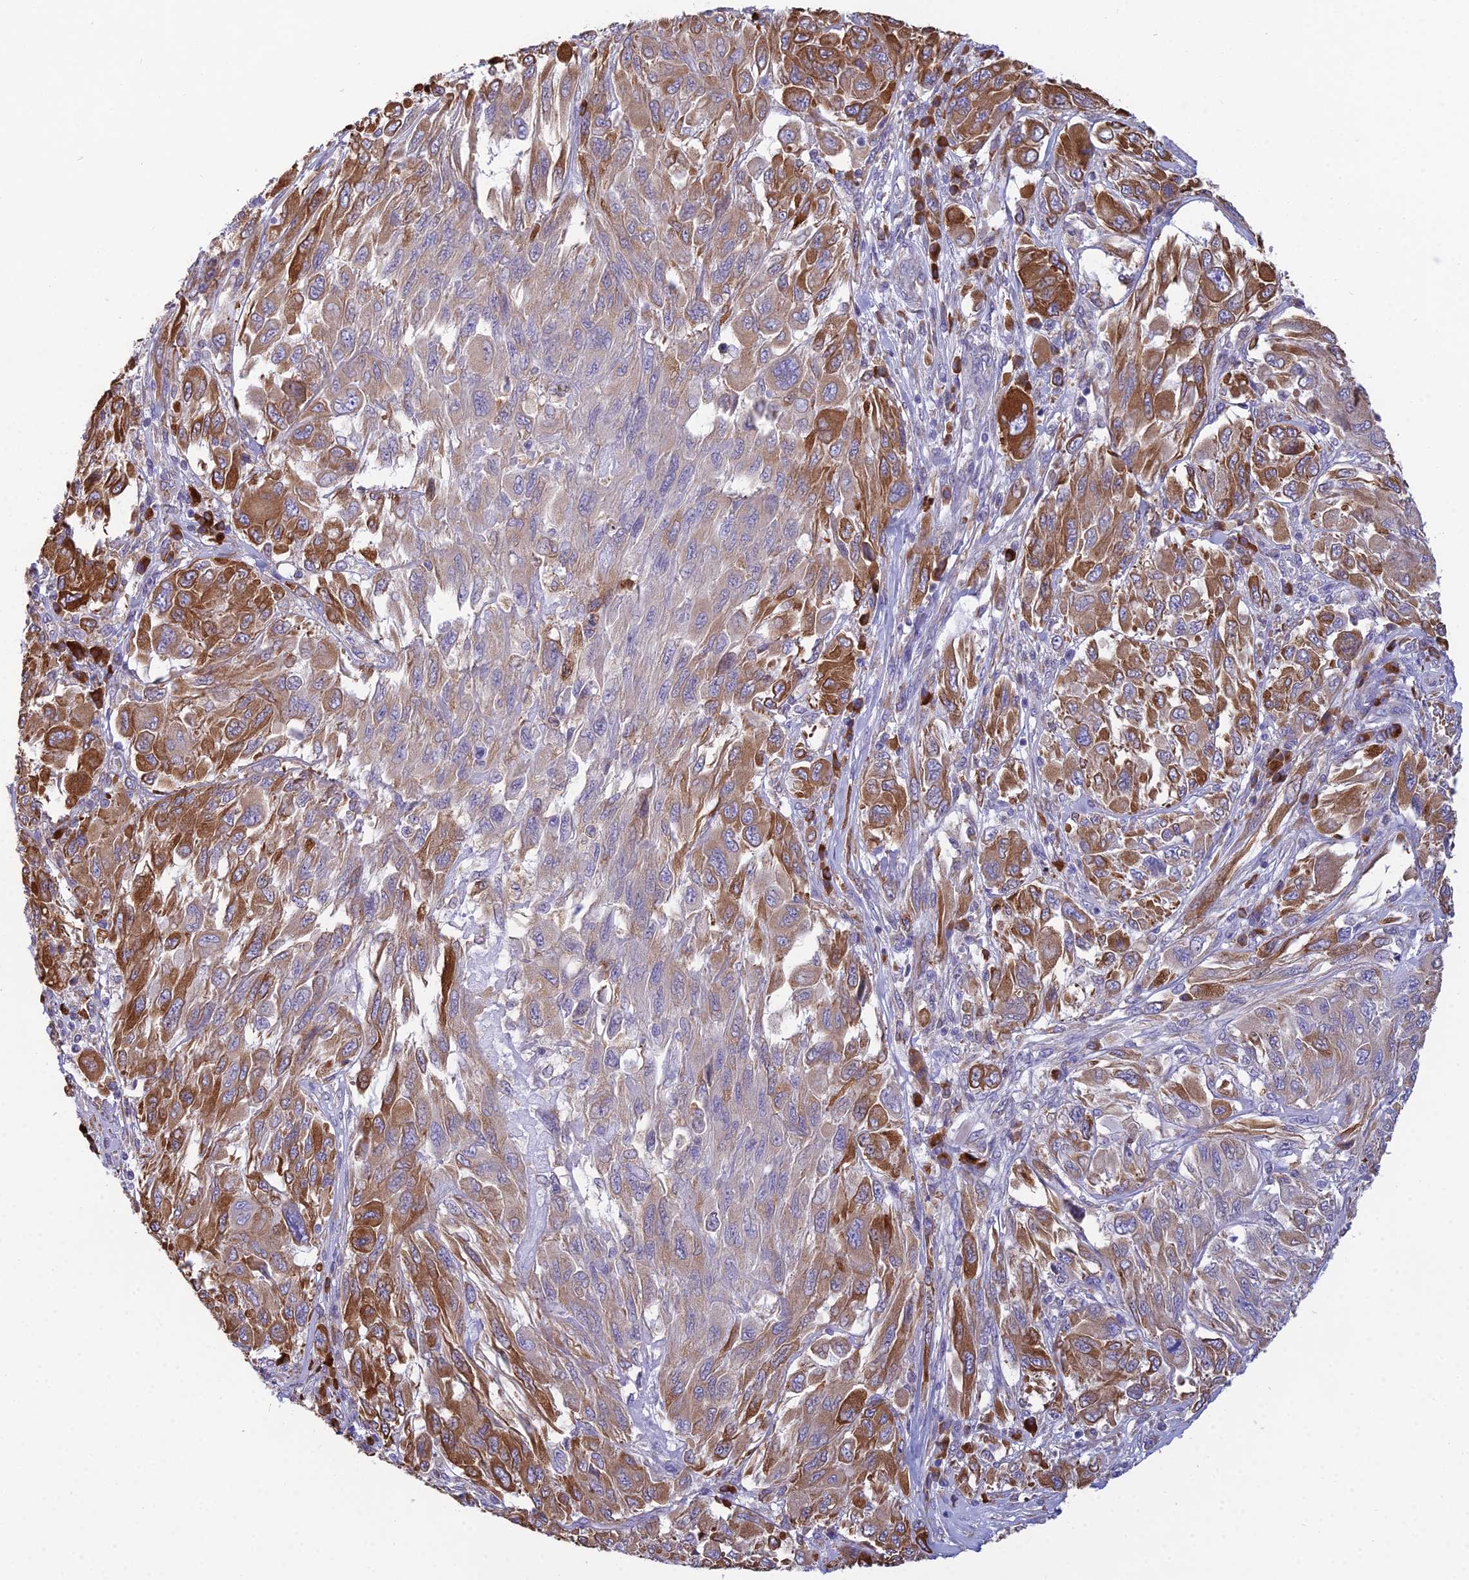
{"staining": {"intensity": "strong", "quantity": "25%-75%", "location": "cytoplasmic/membranous"}, "tissue": "melanoma", "cell_type": "Tumor cells", "image_type": "cancer", "snomed": [{"axis": "morphology", "description": "Malignant melanoma, NOS"}, {"axis": "topography", "description": "Skin"}], "caption": "A high amount of strong cytoplasmic/membranous expression is identified in about 25%-75% of tumor cells in melanoma tissue.", "gene": "HM13", "patient": {"sex": "female", "age": 91}}